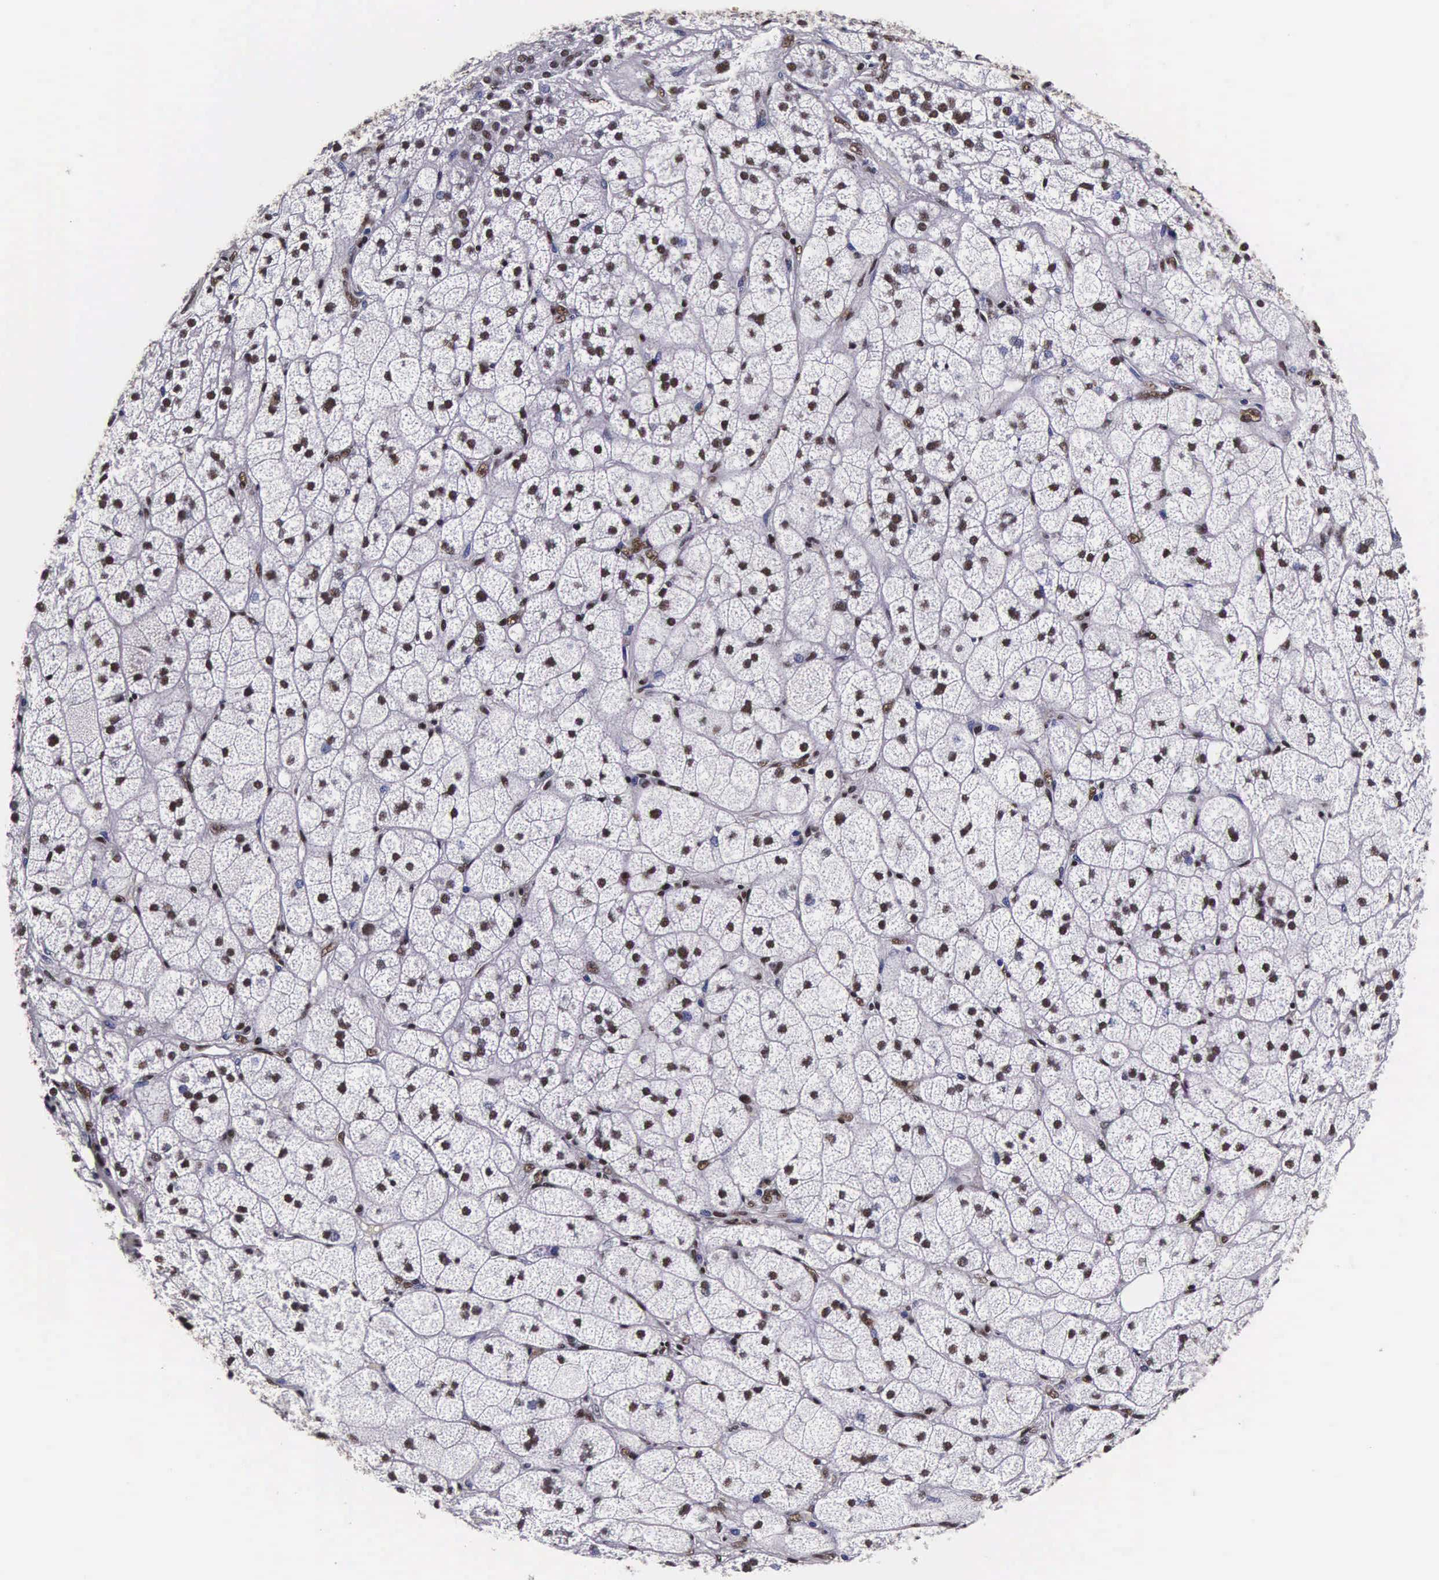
{"staining": {"intensity": "moderate", "quantity": "25%-75%", "location": "nuclear"}, "tissue": "adrenal gland", "cell_type": "Glandular cells", "image_type": "normal", "snomed": [{"axis": "morphology", "description": "Normal tissue, NOS"}, {"axis": "topography", "description": "Adrenal gland"}], "caption": "Glandular cells show moderate nuclear staining in about 25%-75% of cells in normal adrenal gland.", "gene": "BCL2L2", "patient": {"sex": "female", "age": 60}}